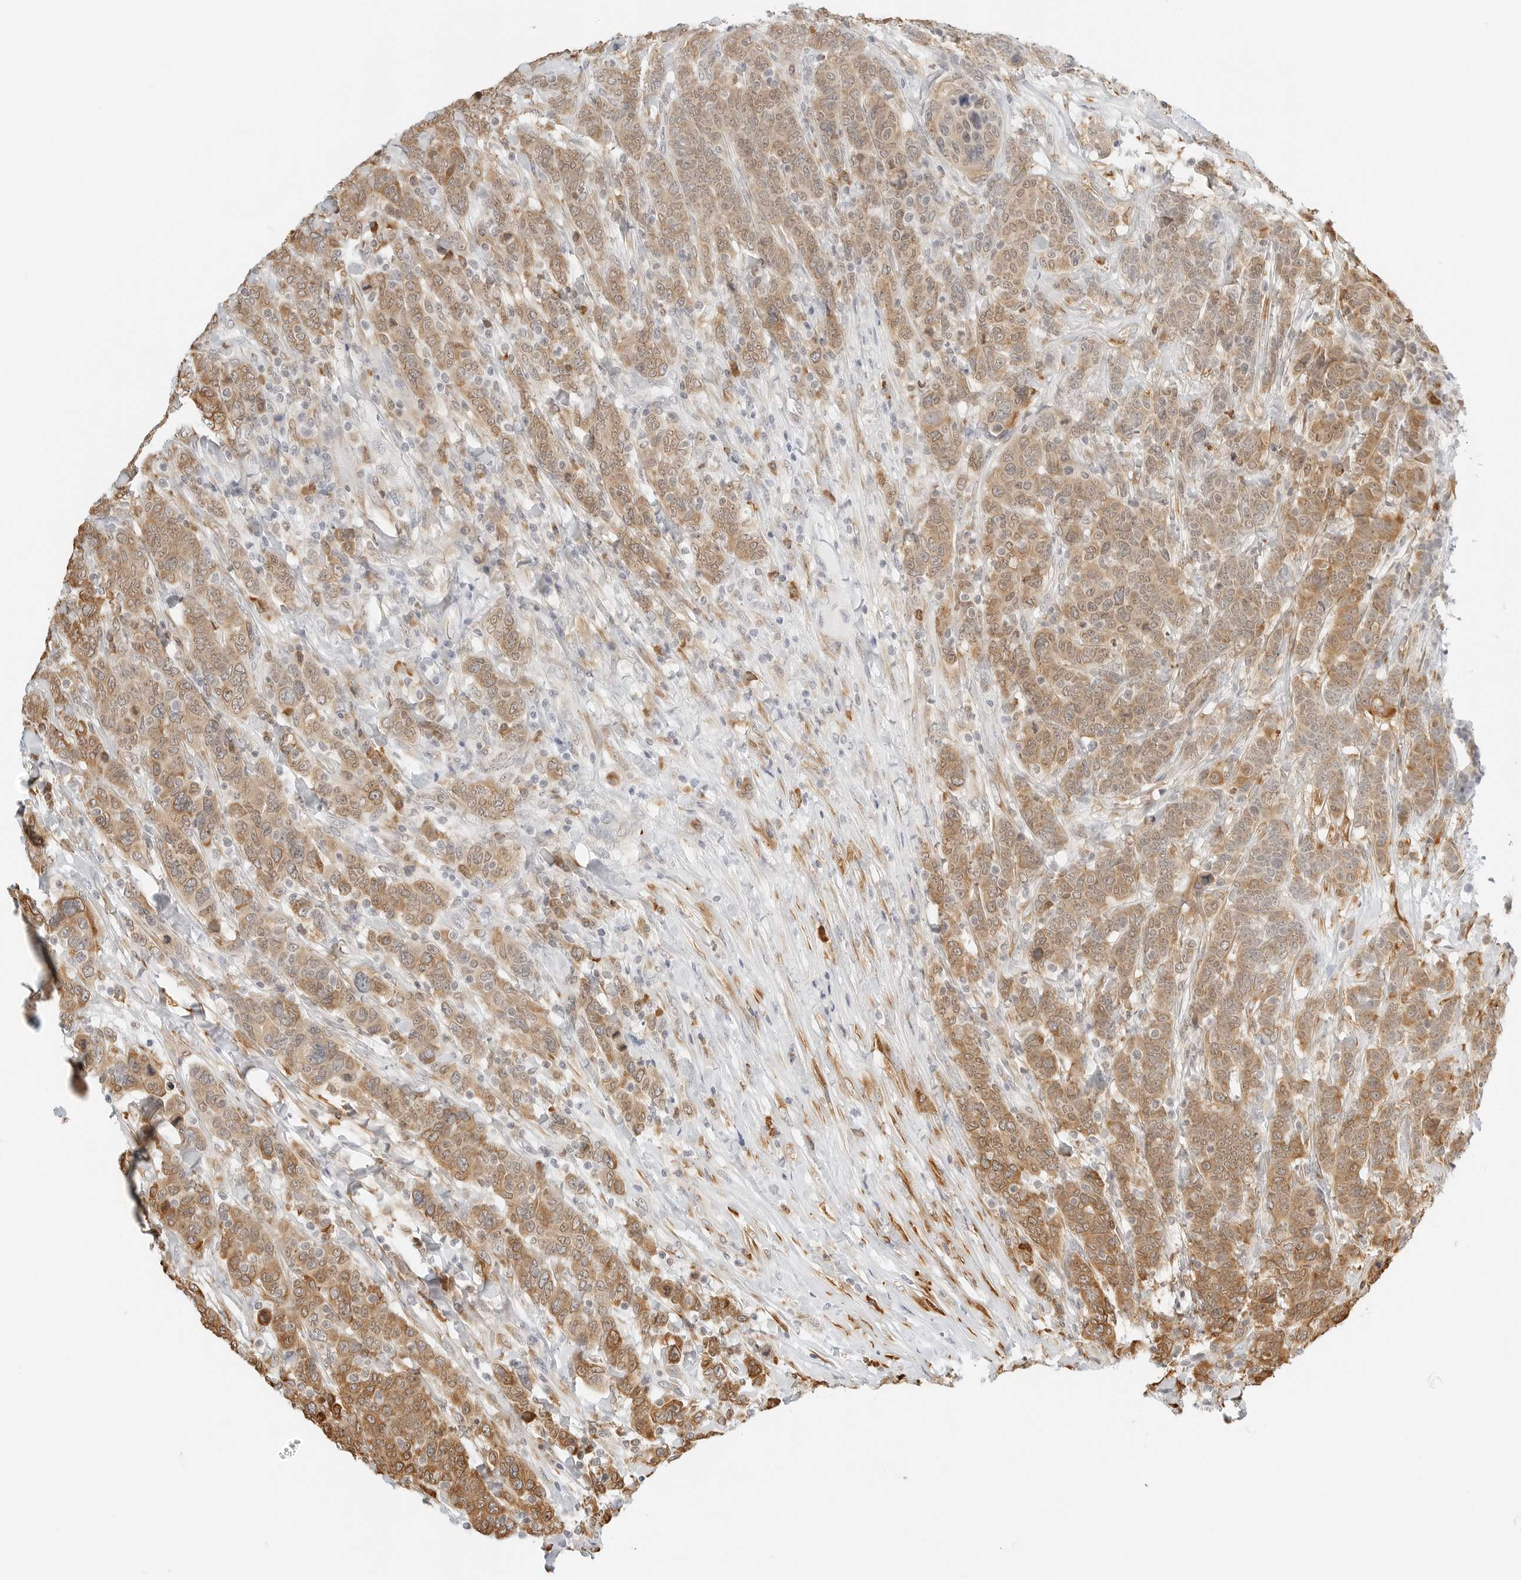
{"staining": {"intensity": "moderate", "quantity": ">75%", "location": "cytoplasmic/membranous"}, "tissue": "breast cancer", "cell_type": "Tumor cells", "image_type": "cancer", "snomed": [{"axis": "morphology", "description": "Duct carcinoma"}, {"axis": "topography", "description": "Breast"}], "caption": "Breast cancer (infiltrating ductal carcinoma) was stained to show a protein in brown. There is medium levels of moderate cytoplasmic/membranous staining in approximately >75% of tumor cells.", "gene": "THEM4", "patient": {"sex": "female", "age": 37}}